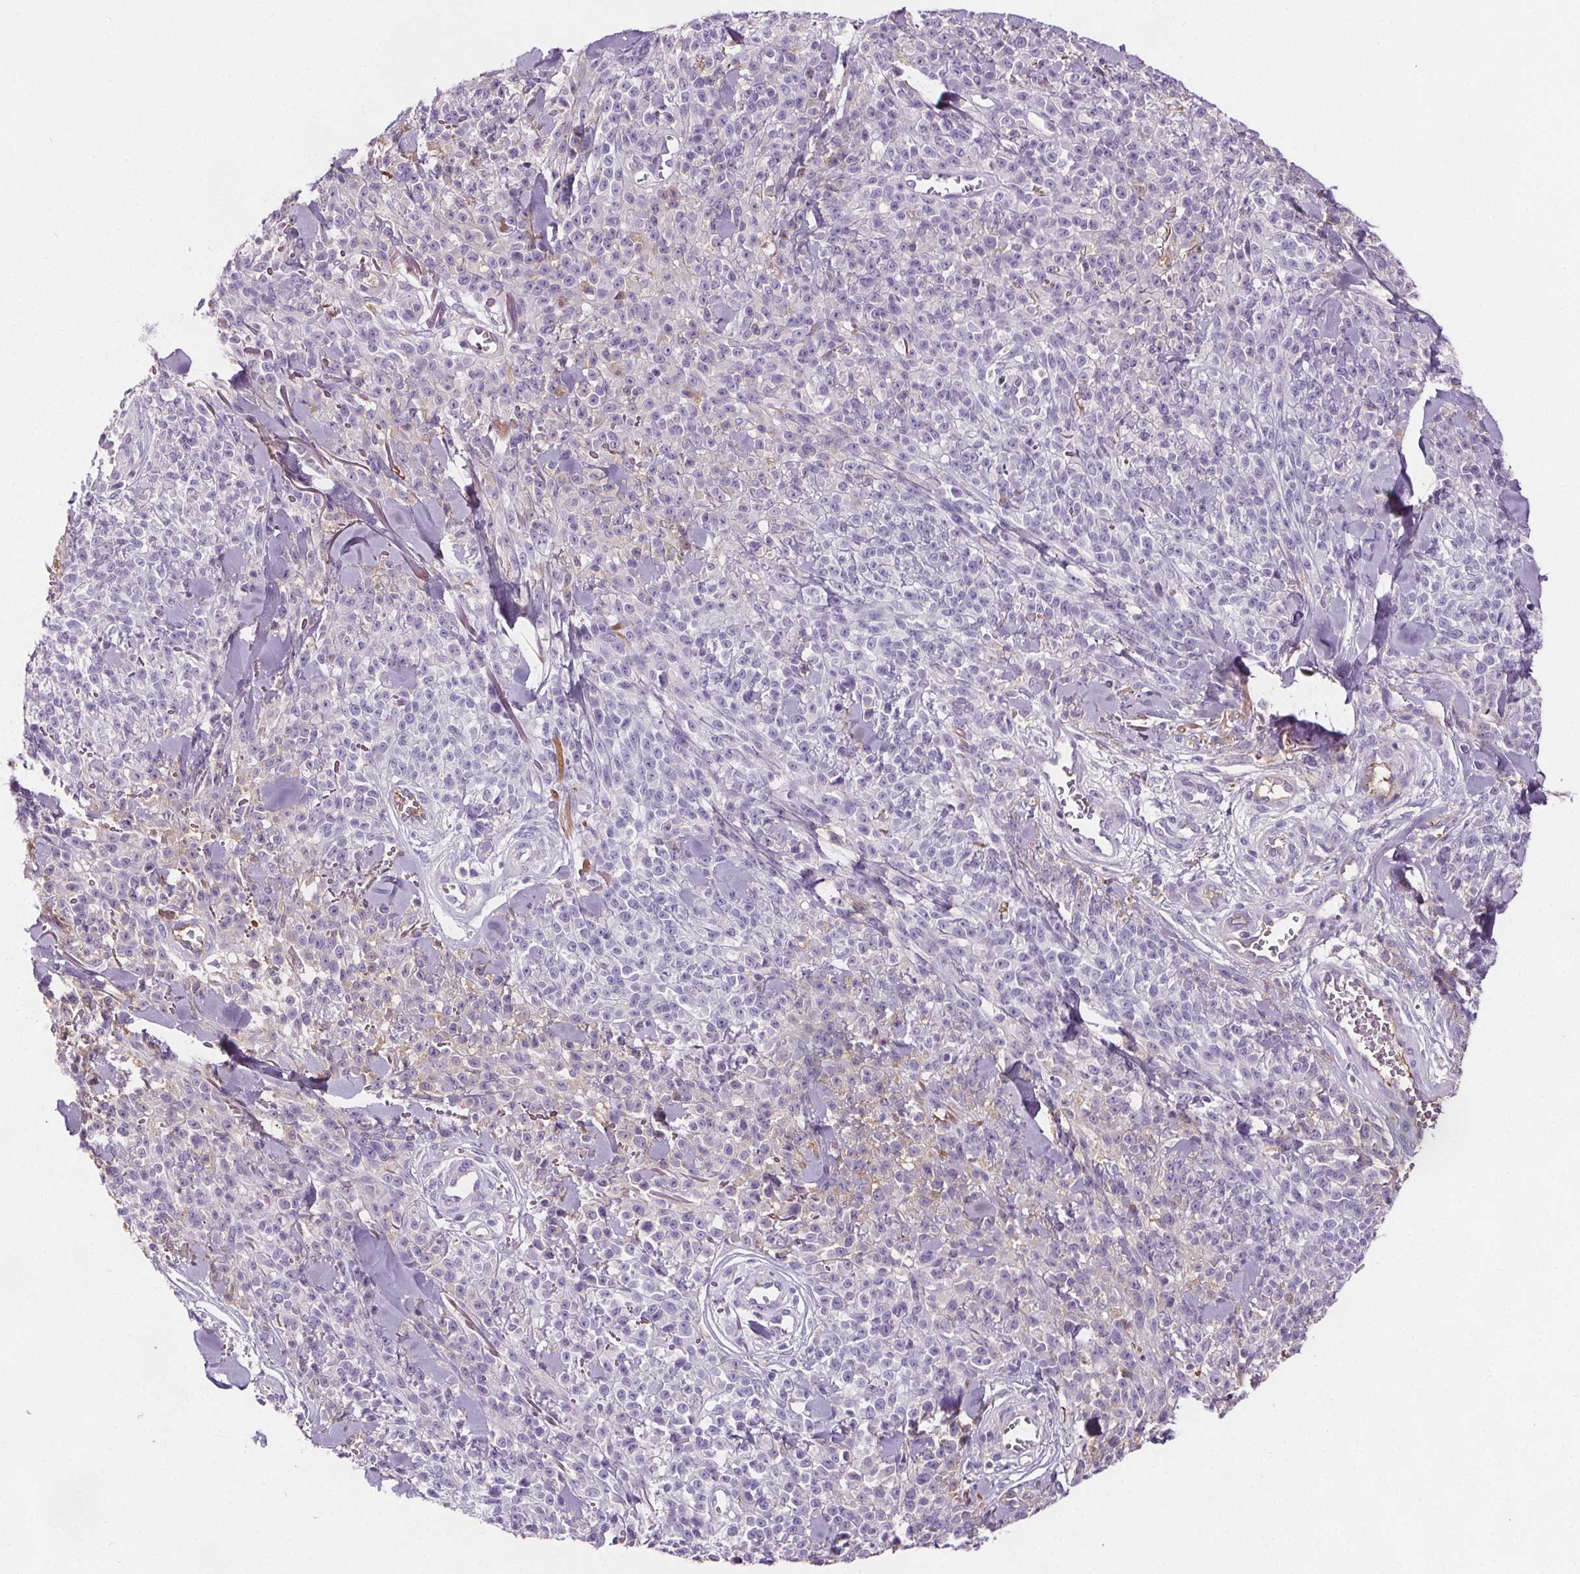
{"staining": {"intensity": "negative", "quantity": "none", "location": "none"}, "tissue": "melanoma", "cell_type": "Tumor cells", "image_type": "cancer", "snomed": [{"axis": "morphology", "description": "Malignant melanoma, NOS"}, {"axis": "topography", "description": "Skin"}, {"axis": "topography", "description": "Skin of trunk"}], "caption": "Image shows no significant protein staining in tumor cells of melanoma.", "gene": "CD5L", "patient": {"sex": "male", "age": 74}}